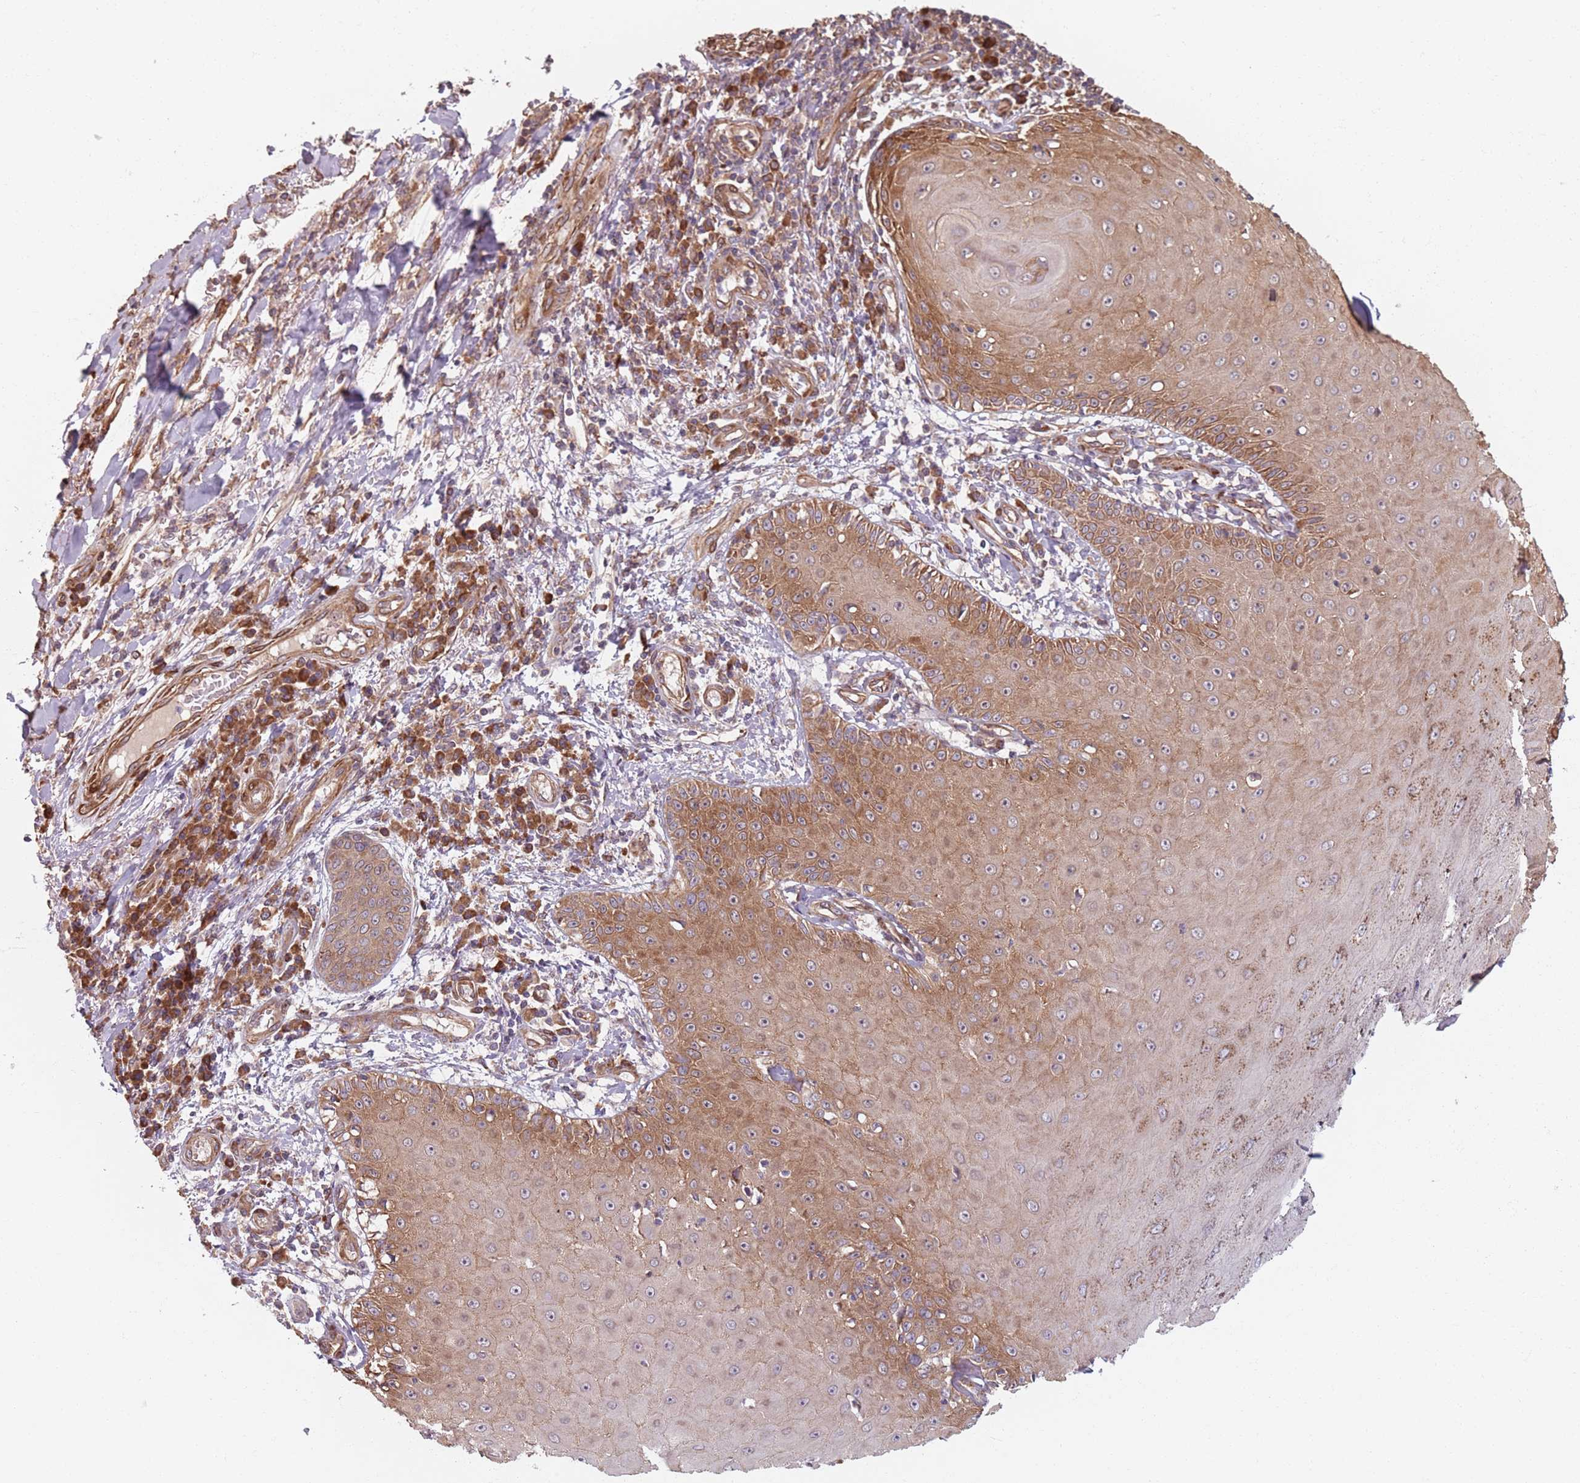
{"staining": {"intensity": "moderate", "quantity": ">75%", "location": "cytoplasmic/membranous"}, "tissue": "skin cancer", "cell_type": "Tumor cells", "image_type": "cancer", "snomed": [{"axis": "morphology", "description": "Squamous cell carcinoma, NOS"}, {"axis": "topography", "description": "Skin"}], "caption": "Immunohistochemistry (IHC) of human skin cancer shows medium levels of moderate cytoplasmic/membranous expression in approximately >75% of tumor cells. (Stains: DAB in brown, nuclei in blue, Microscopy: brightfield microscopy at high magnification).", "gene": "NOTCH3", "patient": {"sex": "male", "age": 70}}